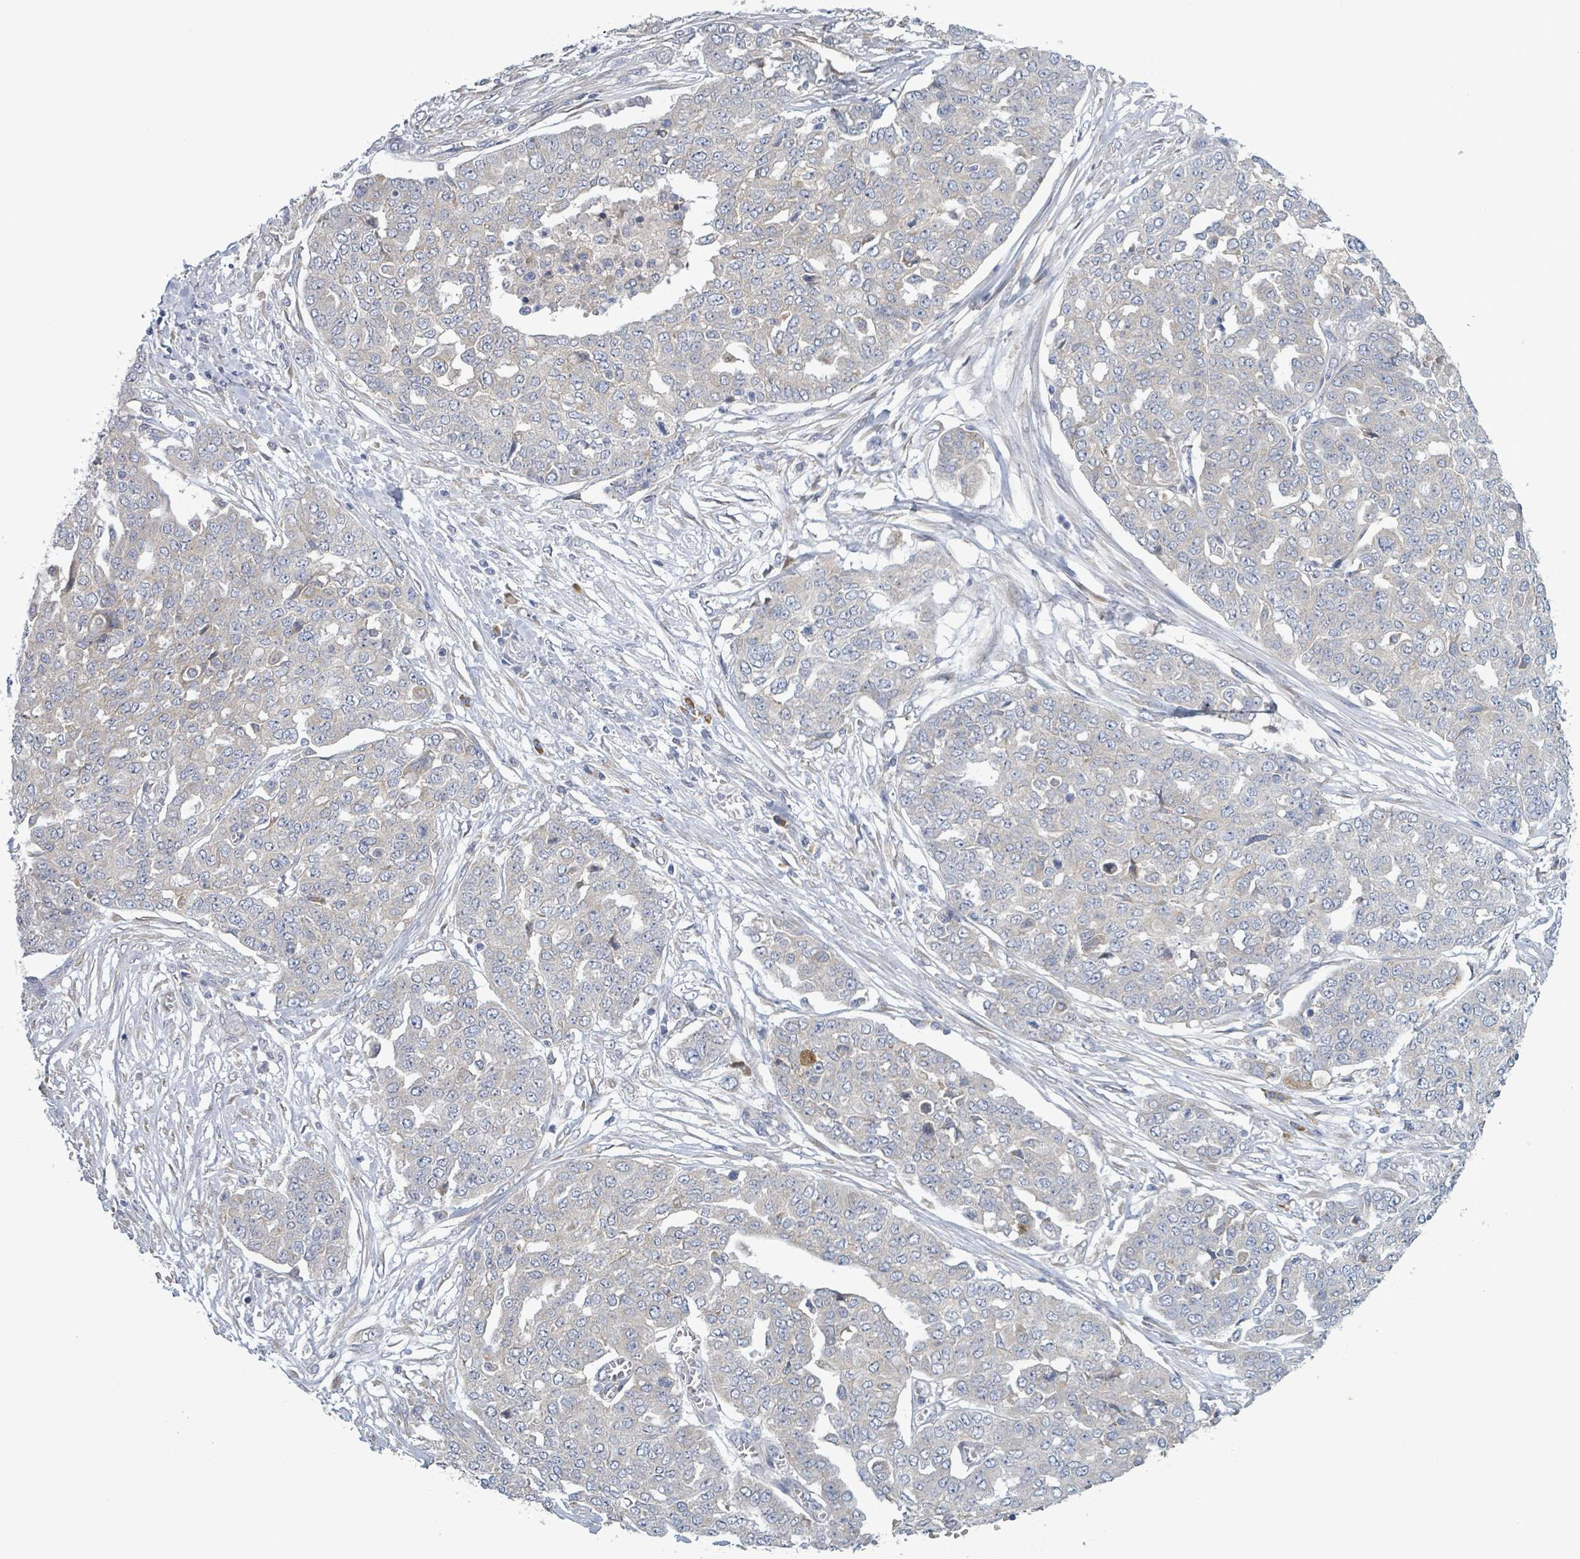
{"staining": {"intensity": "negative", "quantity": "none", "location": "none"}, "tissue": "ovarian cancer", "cell_type": "Tumor cells", "image_type": "cancer", "snomed": [{"axis": "morphology", "description": "Cystadenocarcinoma, serous, NOS"}, {"axis": "topography", "description": "Soft tissue"}, {"axis": "topography", "description": "Ovary"}], "caption": "The micrograph displays no significant expression in tumor cells of ovarian serous cystadenocarcinoma. The staining is performed using DAB (3,3'-diaminobenzidine) brown chromogen with nuclei counter-stained in using hematoxylin.", "gene": "ATP13A1", "patient": {"sex": "female", "age": 57}}